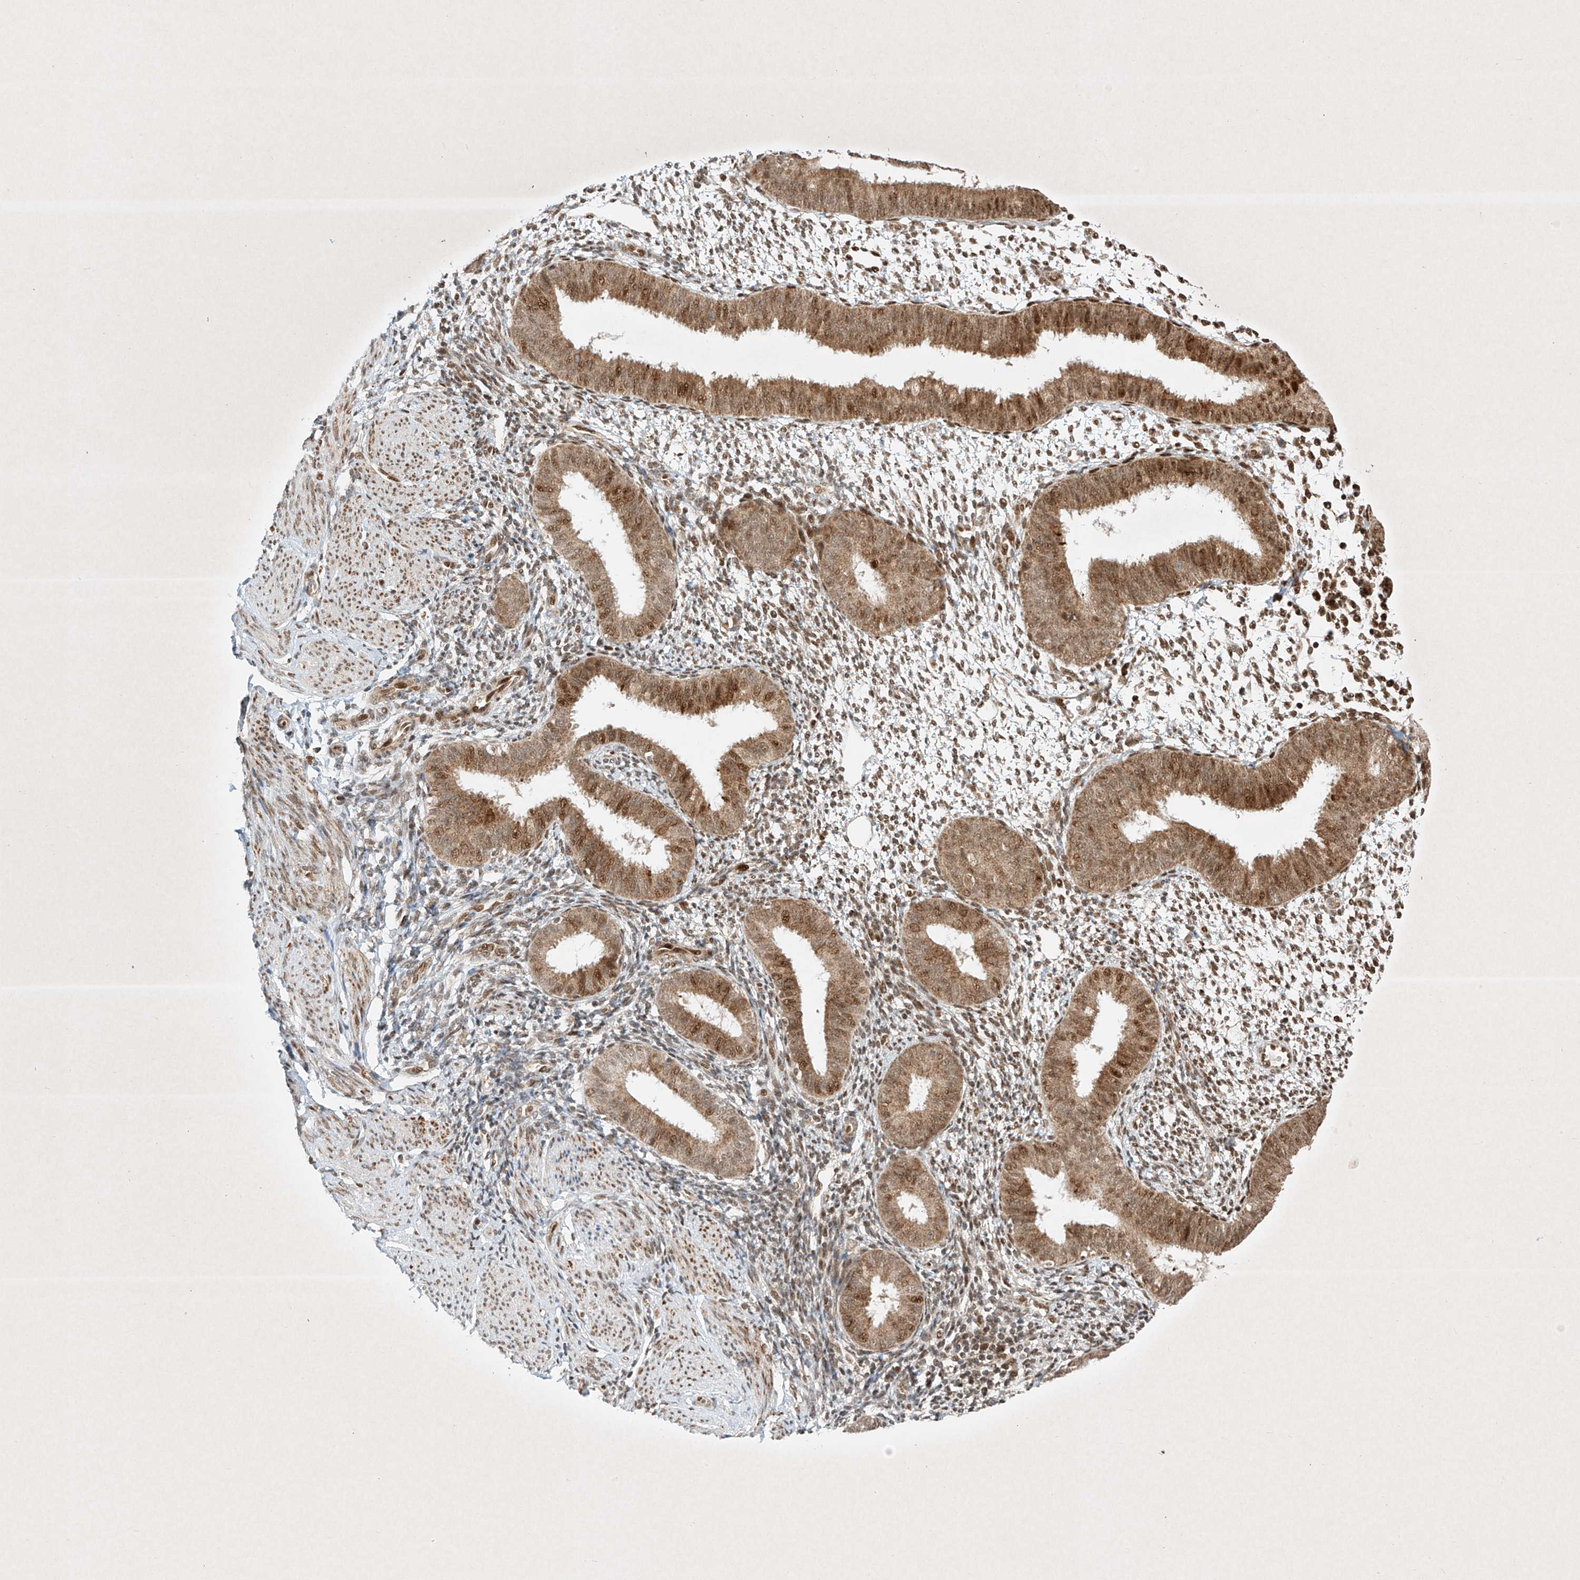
{"staining": {"intensity": "moderate", "quantity": "25%-75%", "location": "nuclear"}, "tissue": "endometrium", "cell_type": "Cells in endometrial stroma", "image_type": "normal", "snomed": [{"axis": "morphology", "description": "Normal tissue, NOS"}, {"axis": "topography", "description": "Uterus"}, {"axis": "topography", "description": "Endometrium"}], "caption": "Immunohistochemical staining of unremarkable endometrium displays medium levels of moderate nuclear expression in about 25%-75% of cells in endometrial stroma. The staining was performed using DAB (3,3'-diaminobenzidine) to visualize the protein expression in brown, while the nuclei were stained in blue with hematoxylin (Magnification: 20x).", "gene": "EPG5", "patient": {"sex": "female", "age": 48}}